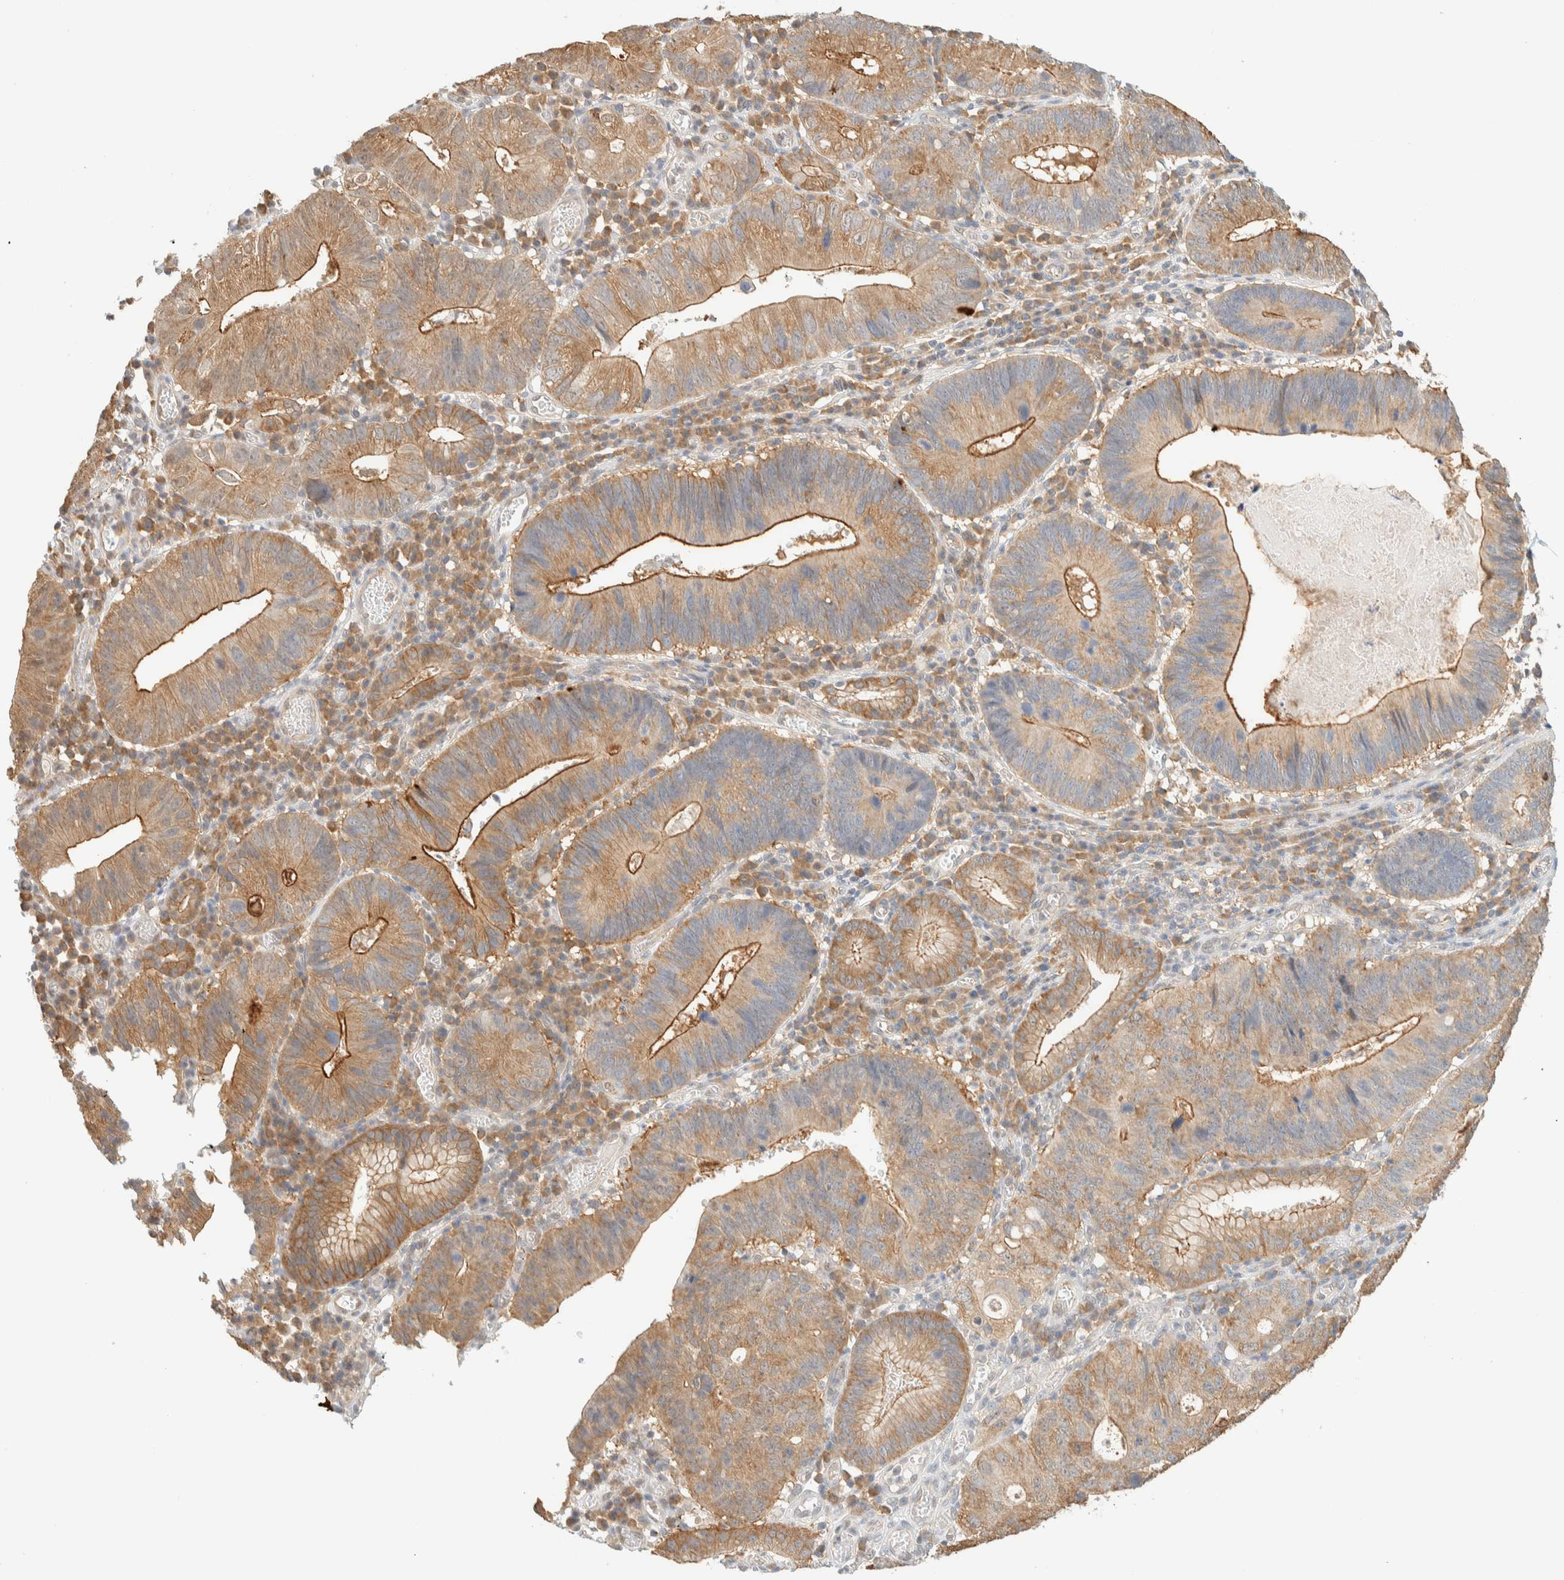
{"staining": {"intensity": "moderate", "quantity": ">75%", "location": "cytoplasmic/membranous"}, "tissue": "stomach cancer", "cell_type": "Tumor cells", "image_type": "cancer", "snomed": [{"axis": "morphology", "description": "Adenocarcinoma, NOS"}, {"axis": "topography", "description": "Stomach"}], "caption": "Protein expression by IHC reveals moderate cytoplasmic/membranous staining in approximately >75% of tumor cells in adenocarcinoma (stomach).", "gene": "TBC1D8B", "patient": {"sex": "male", "age": 59}}